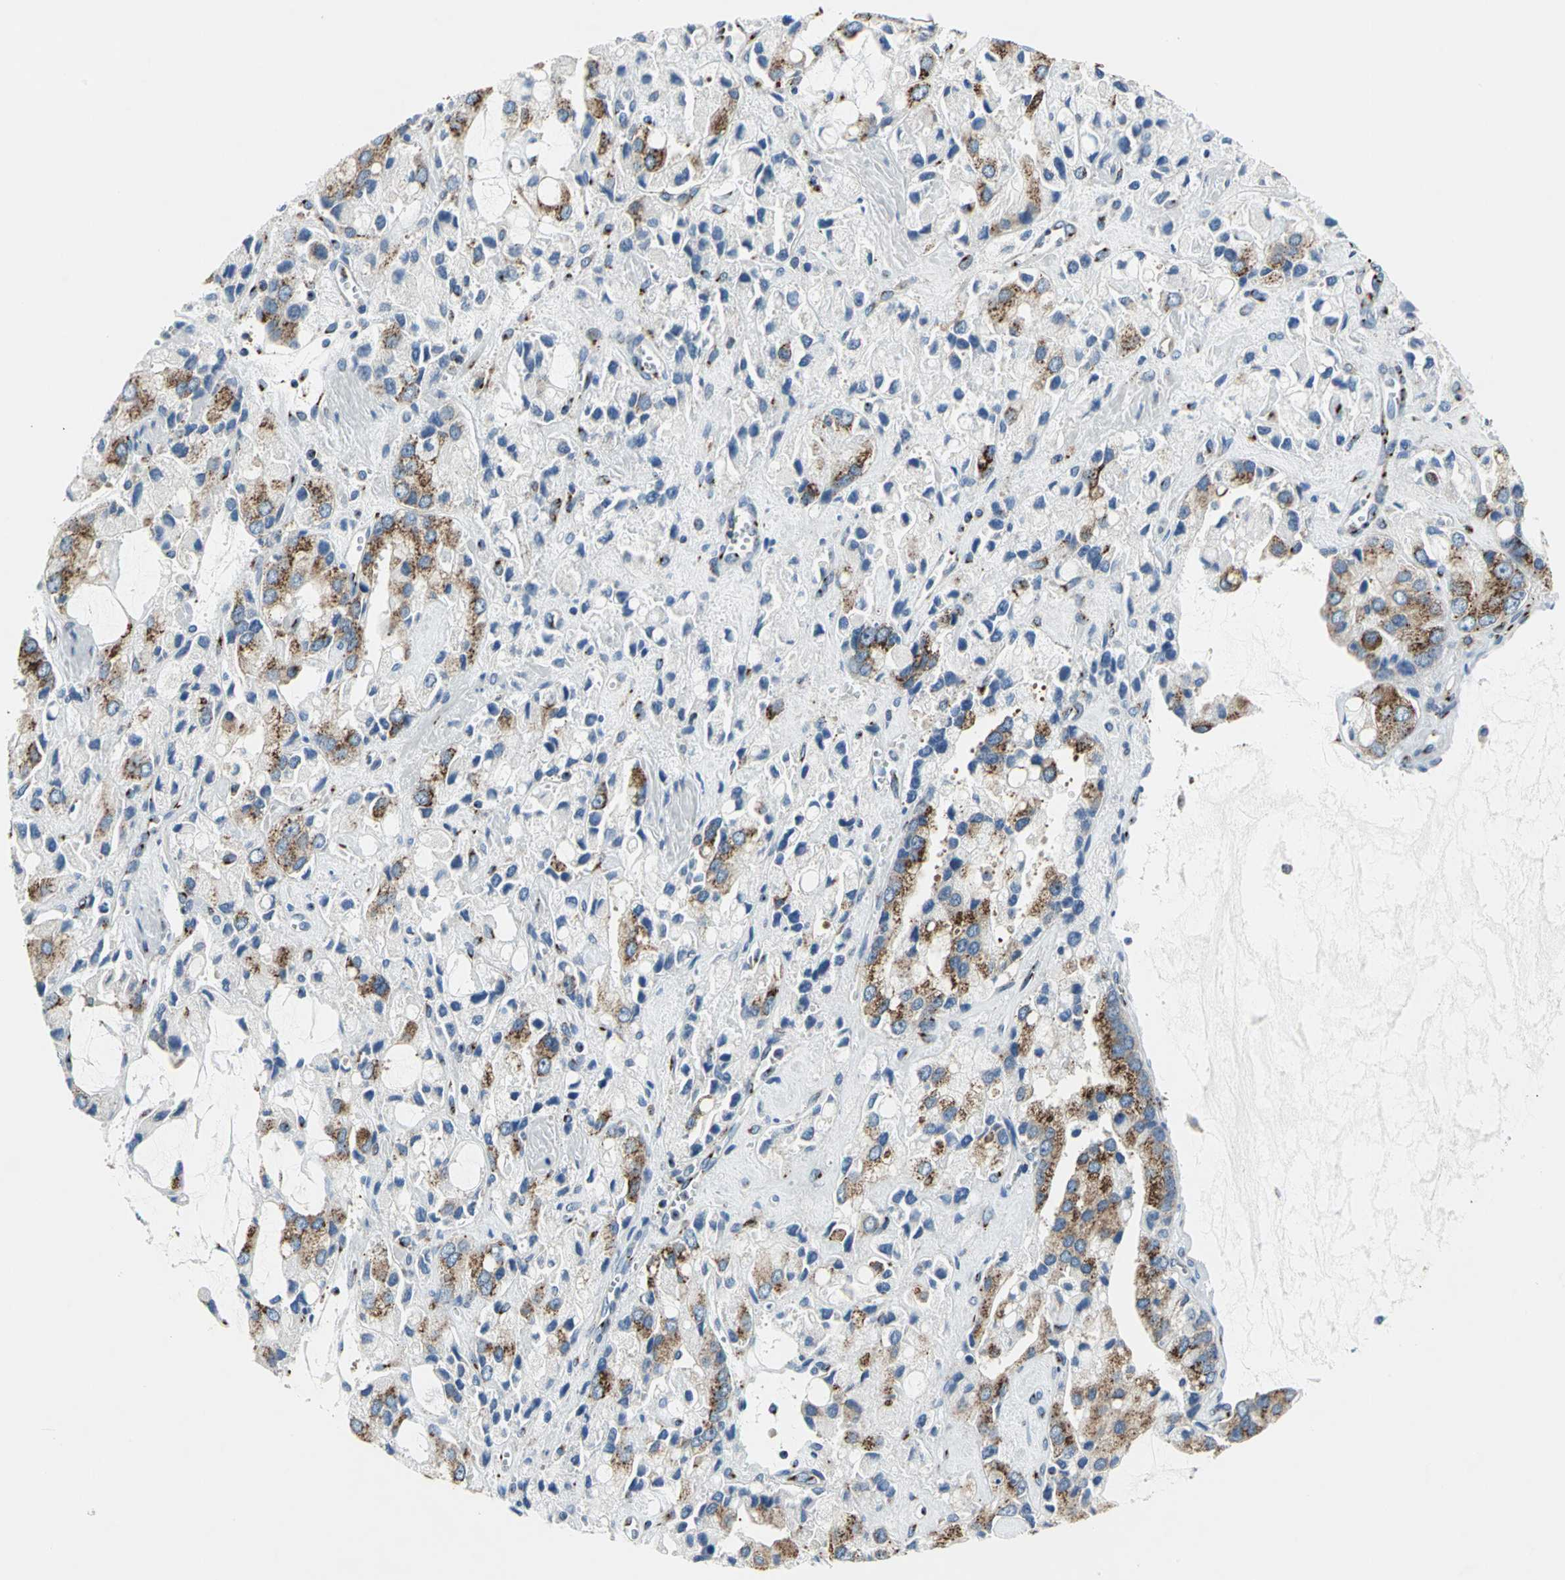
{"staining": {"intensity": "strong", "quantity": ">75%", "location": "cytoplasmic/membranous"}, "tissue": "prostate cancer", "cell_type": "Tumor cells", "image_type": "cancer", "snomed": [{"axis": "morphology", "description": "Adenocarcinoma, High grade"}, {"axis": "topography", "description": "Prostate"}], "caption": "Protein expression analysis of prostate cancer shows strong cytoplasmic/membranous staining in approximately >75% of tumor cells.", "gene": "GPR3", "patient": {"sex": "male", "age": 67}}